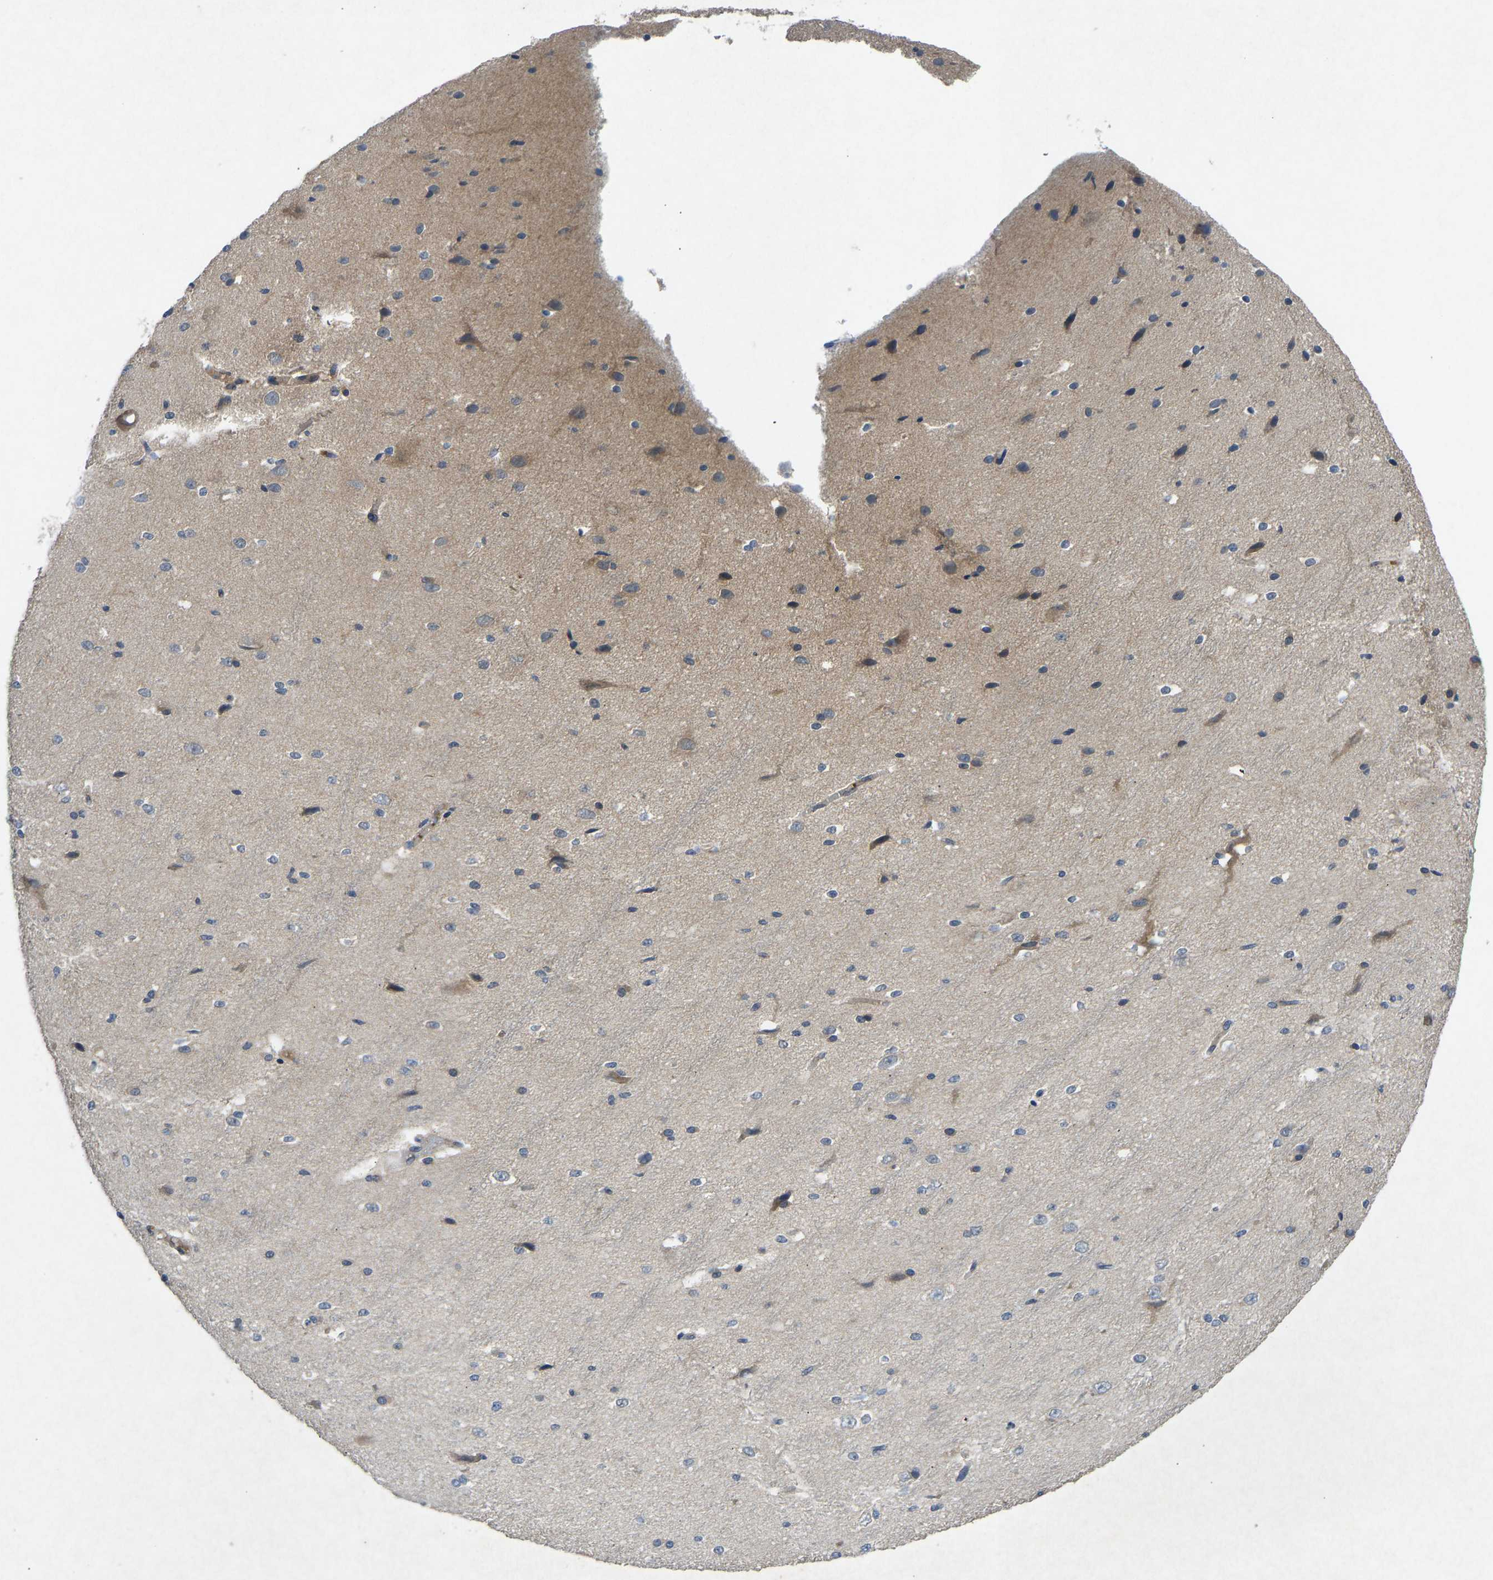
{"staining": {"intensity": "weak", "quantity": "<25%", "location": "cytoplasmic/membranous"}, "tissue": "cerebral cortex", "cell_type": "Endothelial cells", "image_type": "normal", "snomed": [{"axis": "morphology", "description": "Normal tissue, NOS"}, {"axis": "morphology", "description": "Developmental malformation"}, {"axis": "topography", "description": "Cerebral cortex"}], "caption": "Immunohistochemistry (IHC) of unremarkable cerebral cortex displays no positivity in endothelial cells. (DAB immunohistochemistry (IHC), high magnification).", "gene": "PDE7A", "patient": {"sex": "female", "age": 30}}